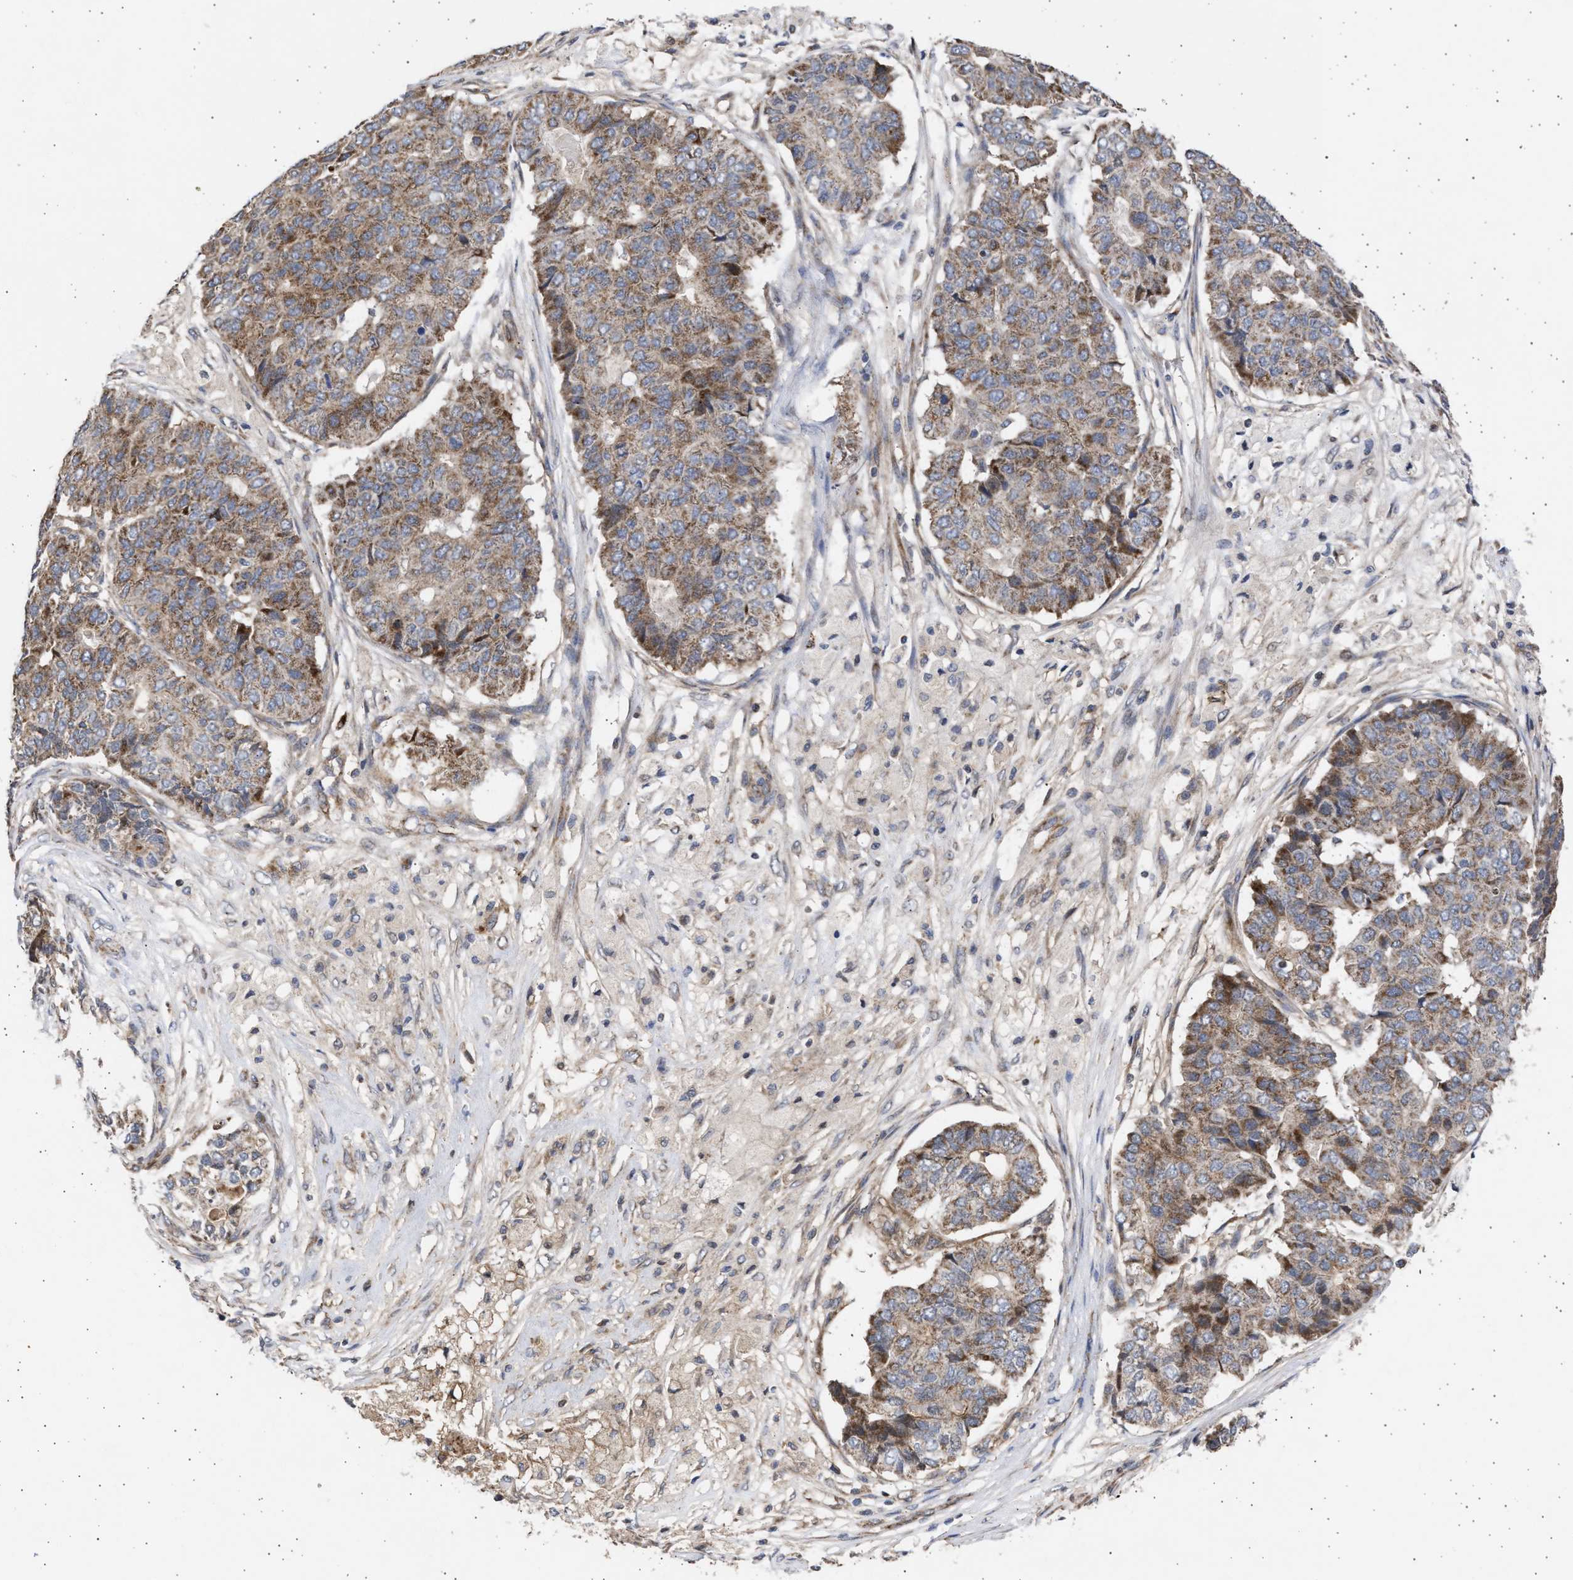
{"staining": {"intensity": "strong", "quantity": "25%-75%", "location": "cytoplasmic/membranous"}, "tissue": "pancreatic cancer", "cell_type": "Tumor cells", "image_type": "cancer", "snomed": [{"axis": "morphology", "description": "Adenocarcinoma, NOS"}, {"axis": "topography", "description": "Pancreas"}], "caption": "Approximately 25%-75% of tumor cells in human adenocarcinoma (pancreatic) display strong cytoplasmic/membranous protein staining as visualized by brown immunohistochemical staining.", "gene": "TTC19", "patient": {"sex": "male", "age": 50}}